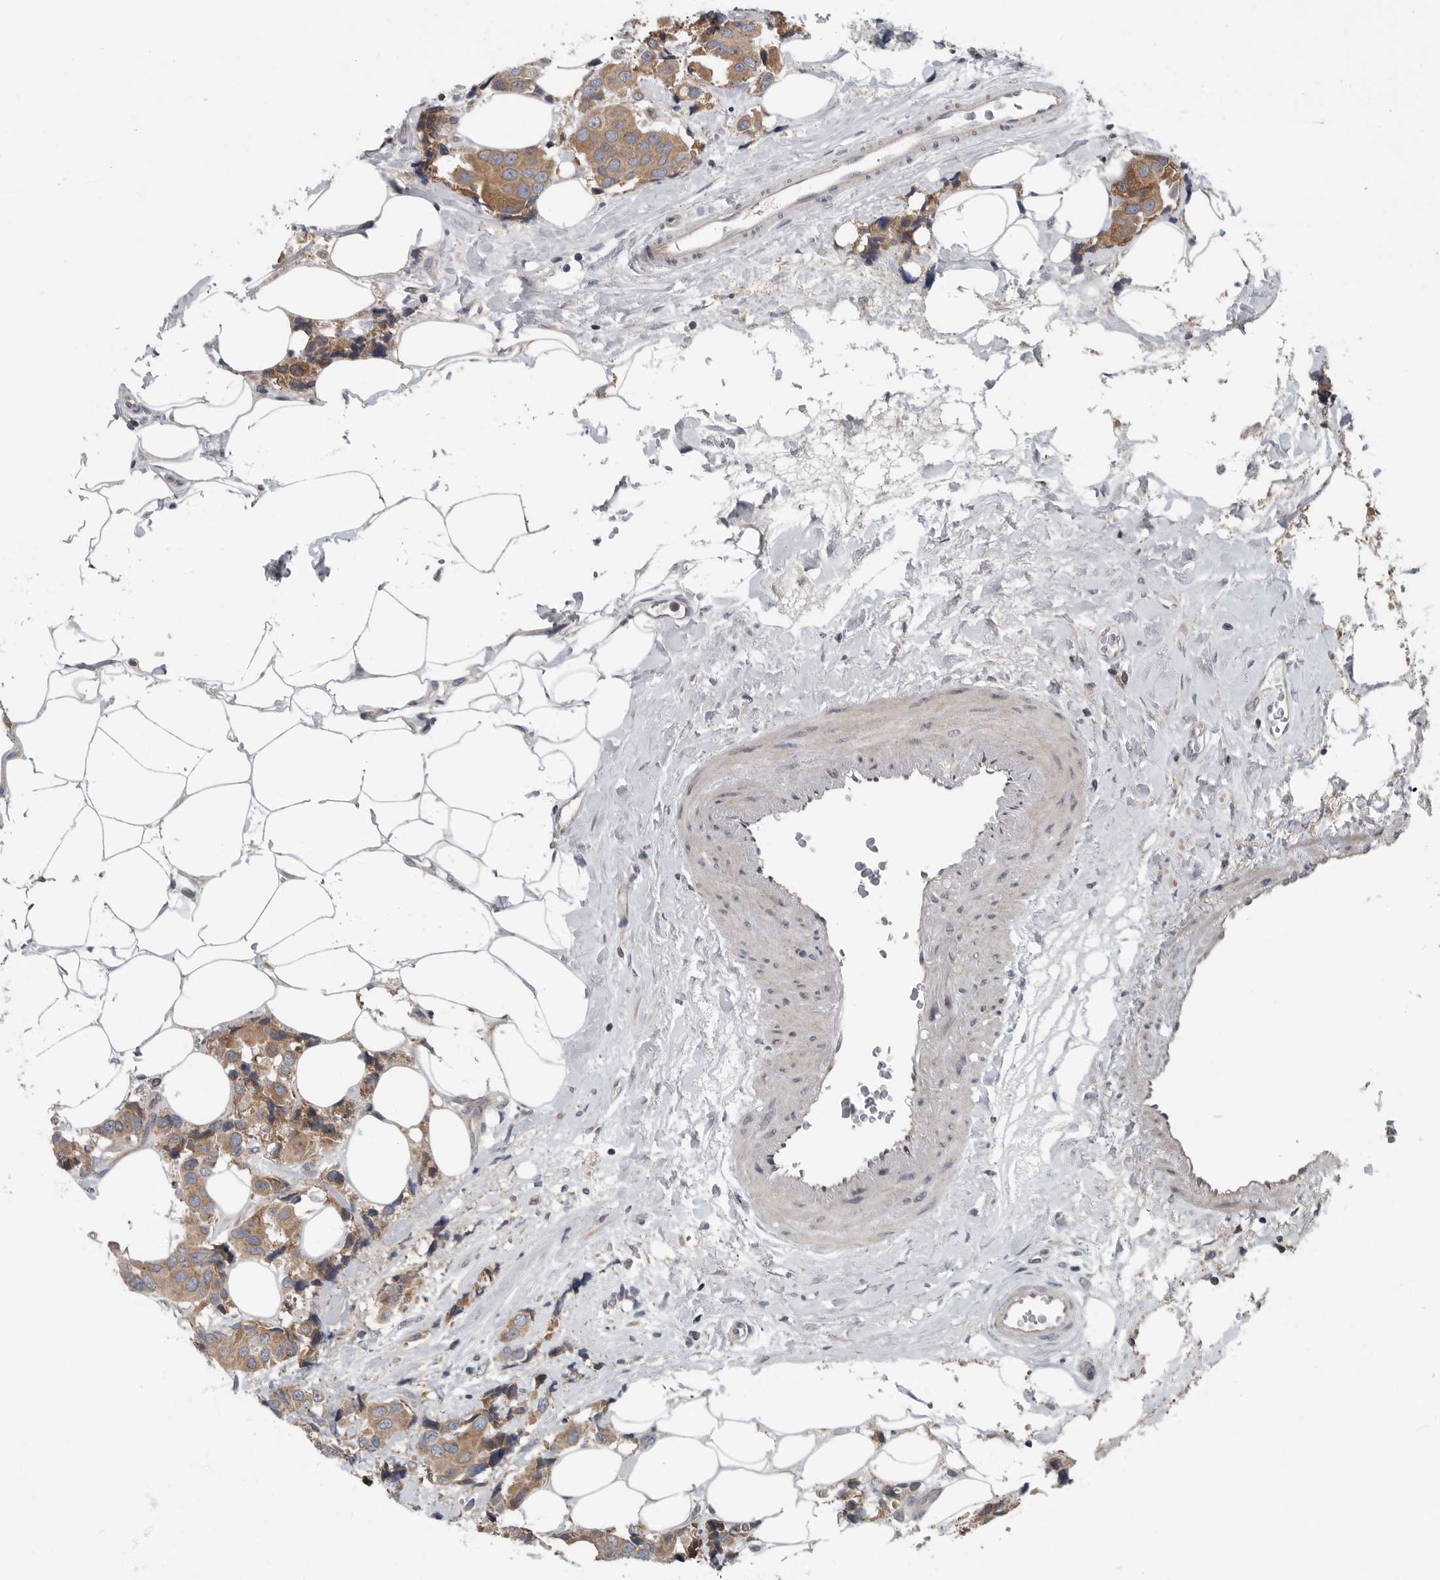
{"staining": {"intensity": "moderate", "quantity": ">75%", "location": "cytoplasmic/membranous"}, "tissue": "breast cancer", "cell_type": "Tumor cells", "image_type": "cancer", "snomed": [{"axis": "morphology", "description": "Normal tissue, NOS"}, {"axis": "morphology", "description": "Duct carcinoma"}, {"axis": "topography", "description": "Breast"}], "caption": "IHC (DAB (3,3'-diaminobenzidine)) staining of breast cancer shows moderate cytoplasmic/membranous protein staining in about >75% of tumor cells. Using DAB (brown) and hematoxylin (blue) stains, captured at high magnification using brightfield microscopy.", "gene": "TMEM199", "patient": {"sex": "female", "age": 39}}